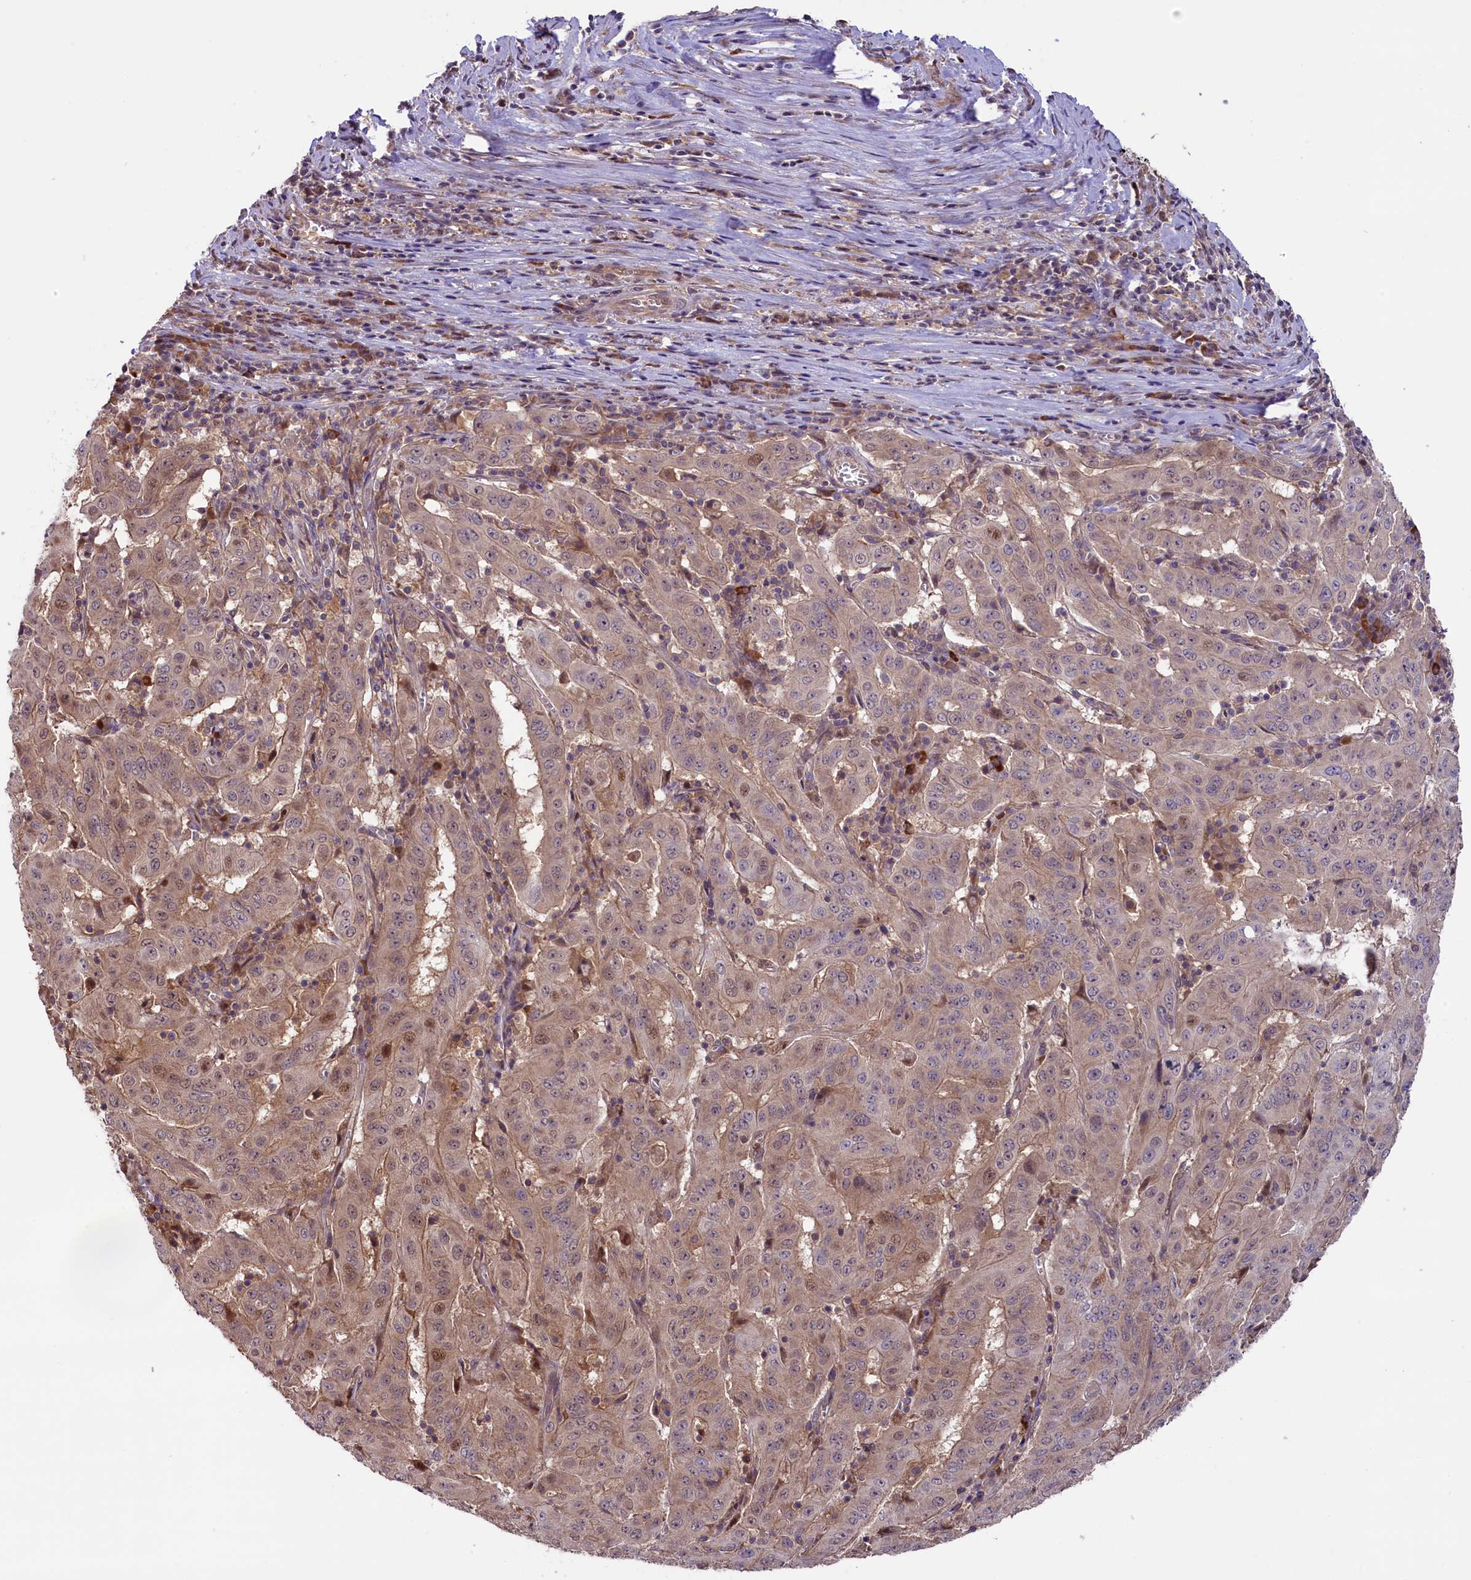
{"staining": {"intensity": "moderate", "quantity": "<25%", "location": "cytoplasmic/membranous,nuclear"}, "tissue": "pancreatic cancer", "cell_type": "Tumor cells", "image_type": "cancer", "snomed": [{"axis": "morphology", "description": "Adenocarcinoma, NOS"}, {"axis": "topography", "description": "Pancreas"}], "caption": "Pancreatic cancer stained for a protein (brown) shows moderate cytoplasmic/membranous and nuclear positive expression in about <25% of tumor cells.", "gene": "RIC8A", "patient": {"sex": "male", "age": 63}}